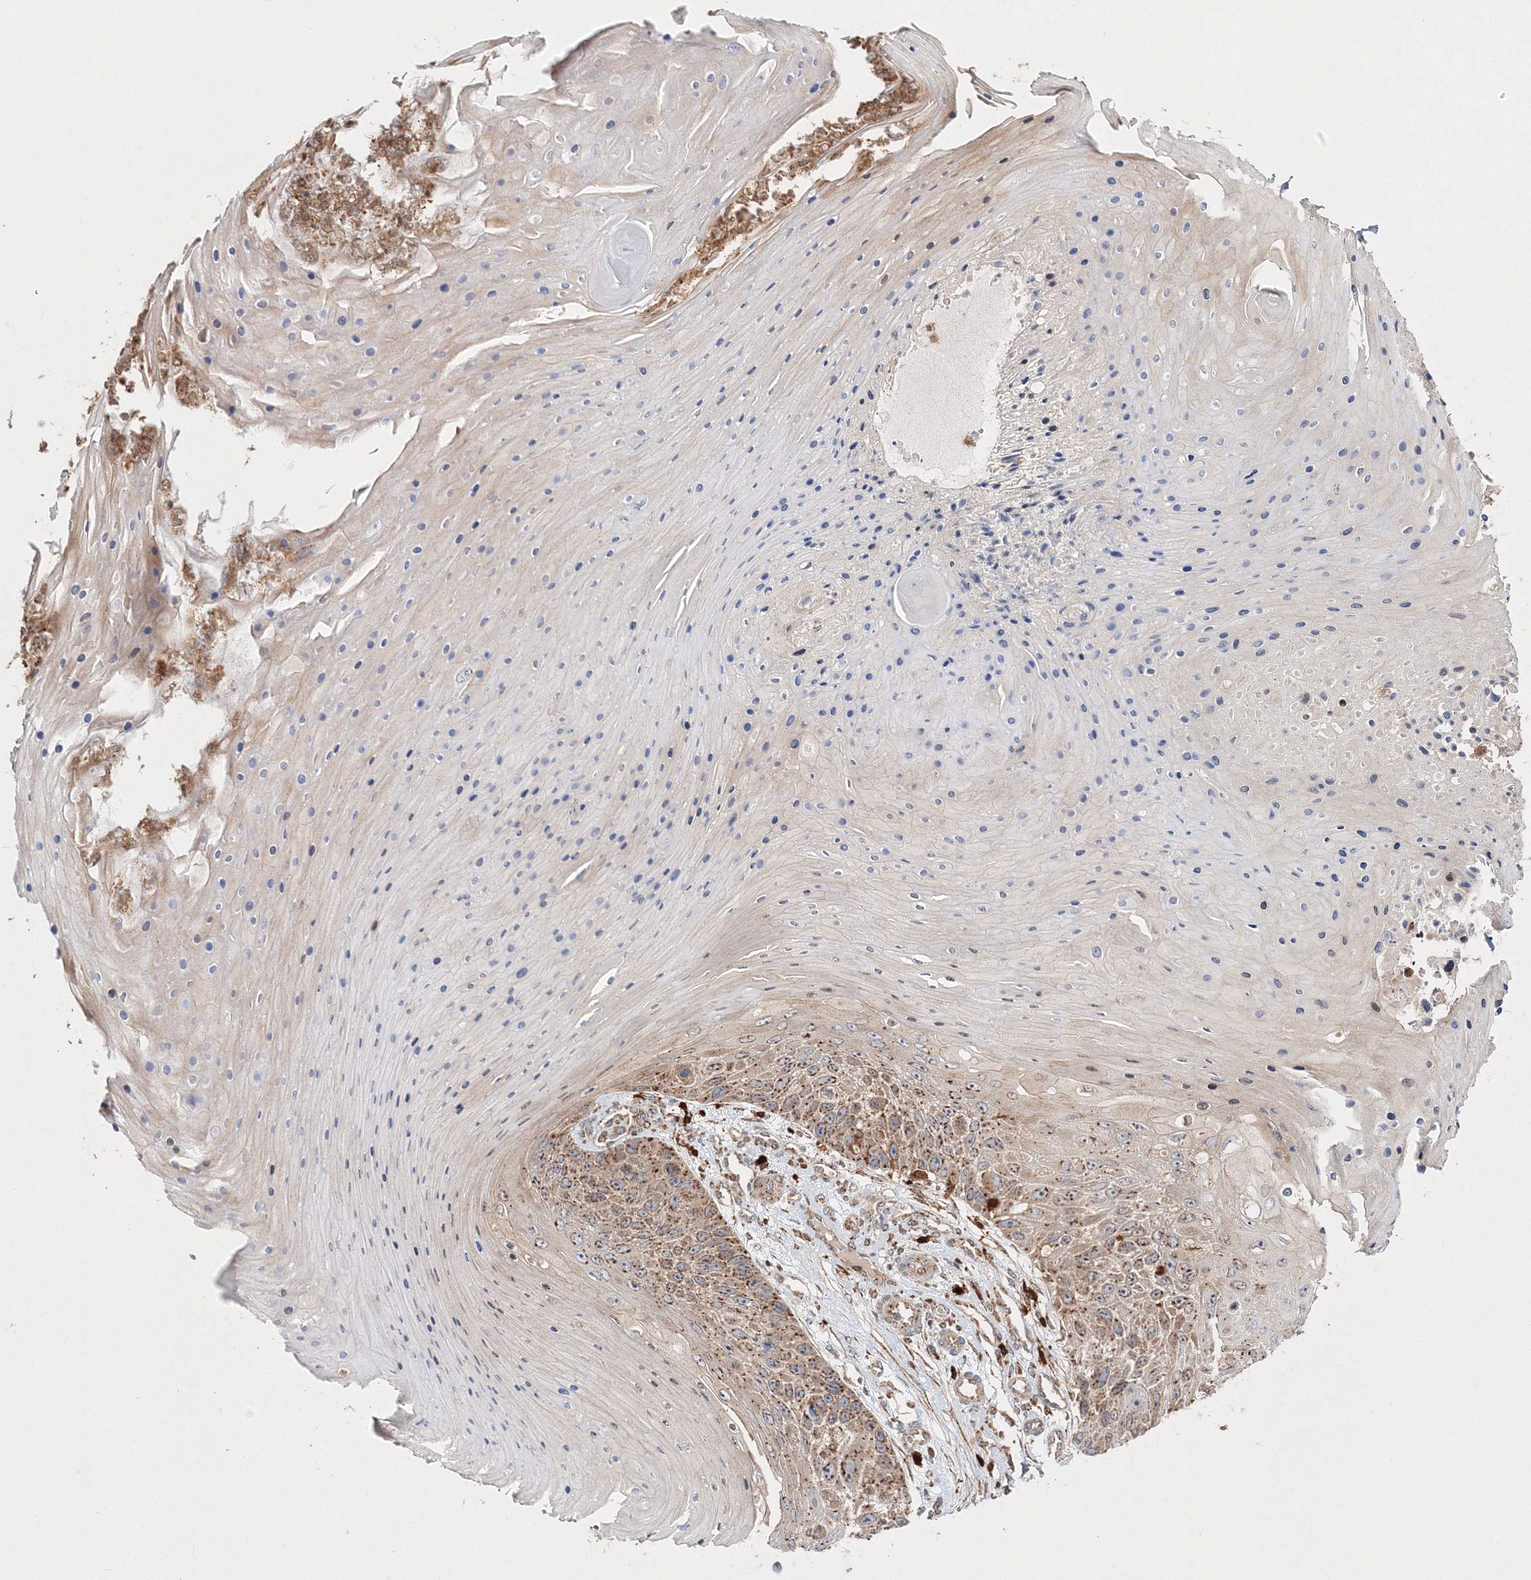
{"staining": {"intensity": "strong", "quantity": "<25%", "location": "cytoplasmic/membranous"}, "tissue": "skin cancer", "cell_type": "Tumor cells", "image_type": "cancer", "snomed": [{"axis": "morphology", "description": "Squamous cell carcinoma, NOS"}, {"axis": "topography", "description": "Skin"}], "caption": "Immunohistochemical staining of human skin cancer shows strong cytoplasmic/membranous protein expression in approximately <25% of tumor cells. The staining was performed using DAB, with brown indicating positive protein expression. Nuclei are stained blue with hematoxylin.", "gene": "ARCN1", "patient": {"sex": "female", "age": 88}}